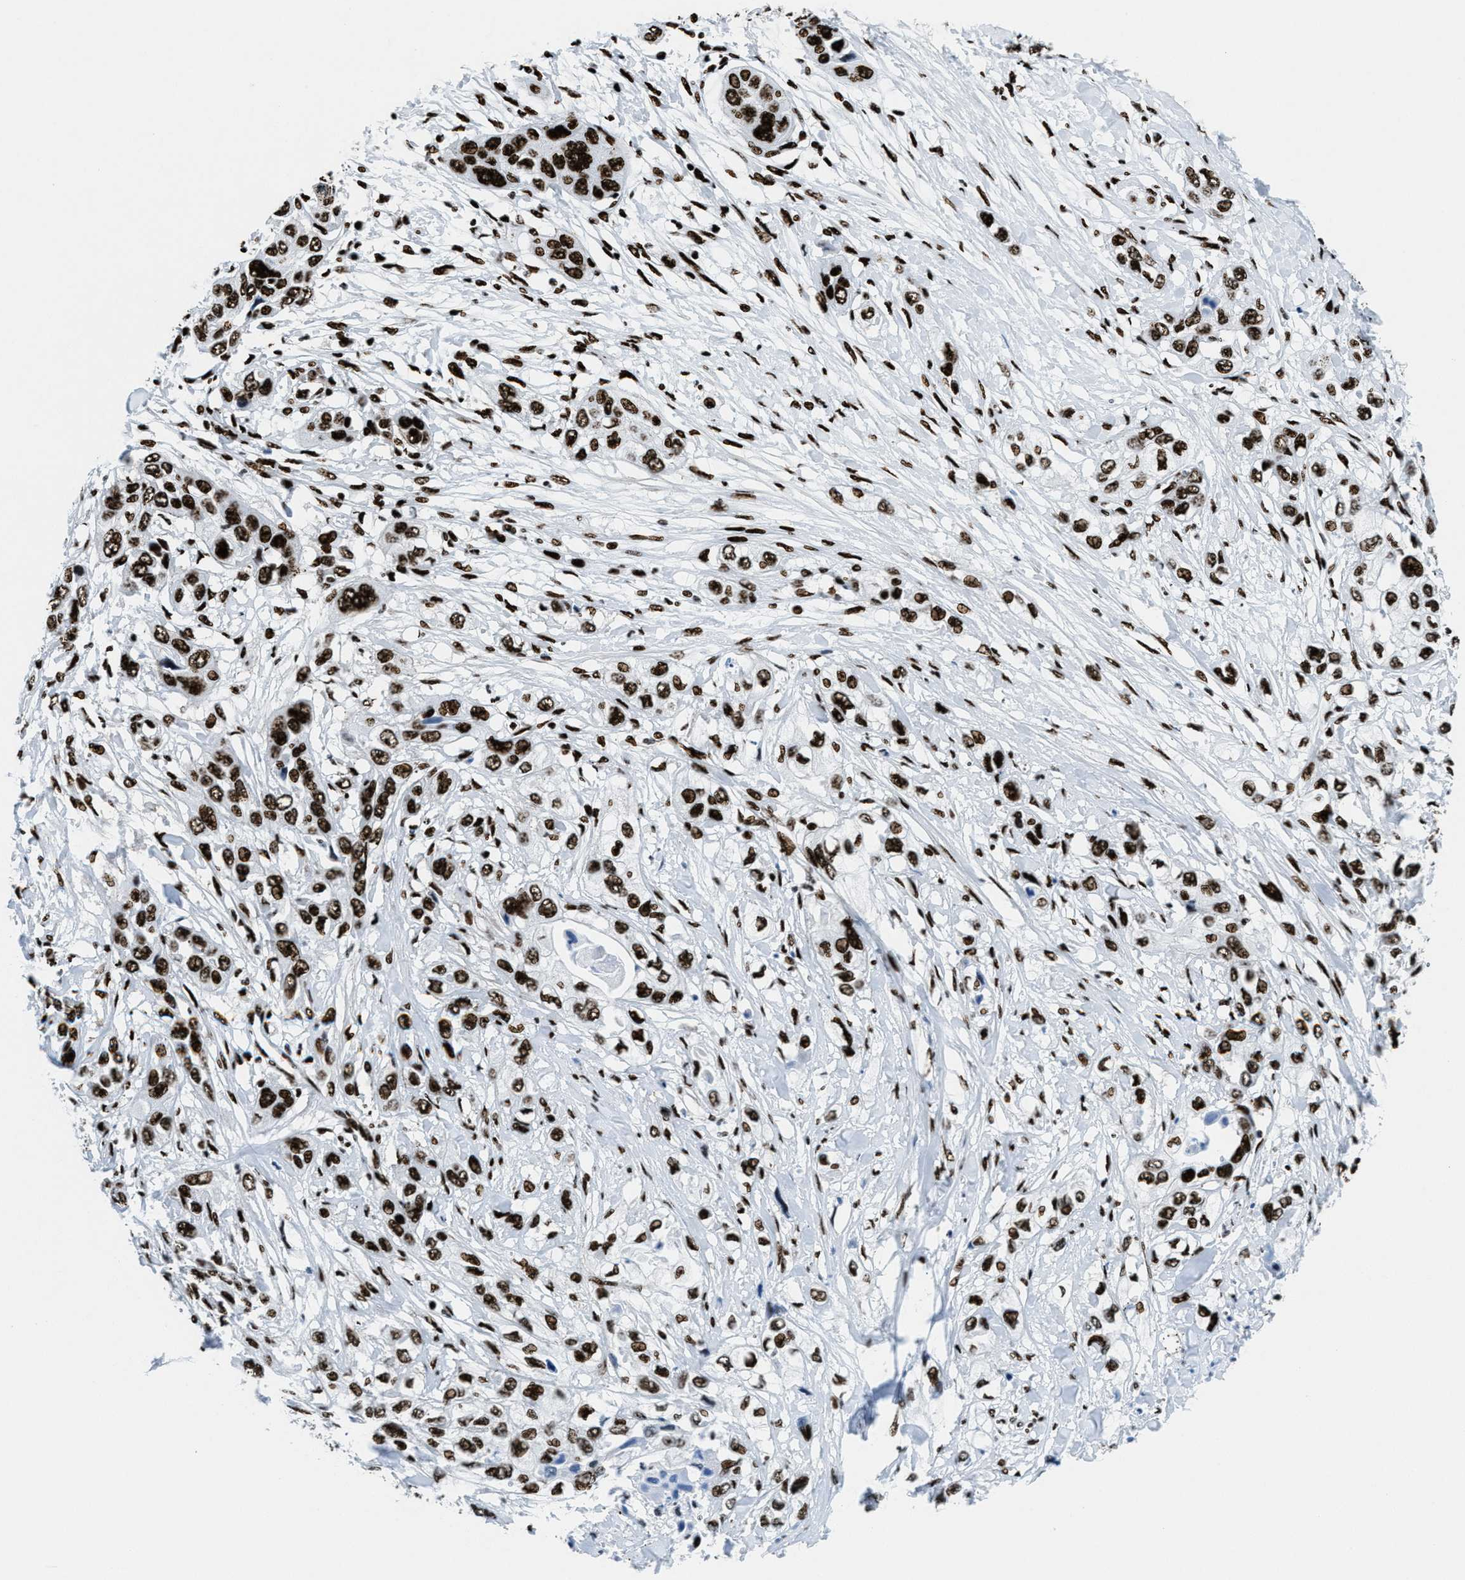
{"staining": {"intensity": "strong", "quantity": ">75%", "location": "nuclear"}, "tissue": "pancreatic cancer", "cell_type": "Tumor cells", "image_type": "cancer", "snomed": [{"axis": "morphology", "description": "Adenocarcinoma, NOS"}, {"axis": "topography", "description": "Pancreas"}], "caption": "The histopathology image shows immunohistochemical staining of pancreatic adenocarcinoma. There is strong nuclear expression is identified in approximately >75% of tumor cells.", "gene": "NONO", "patient": {"sex": "female", "age": 70}}